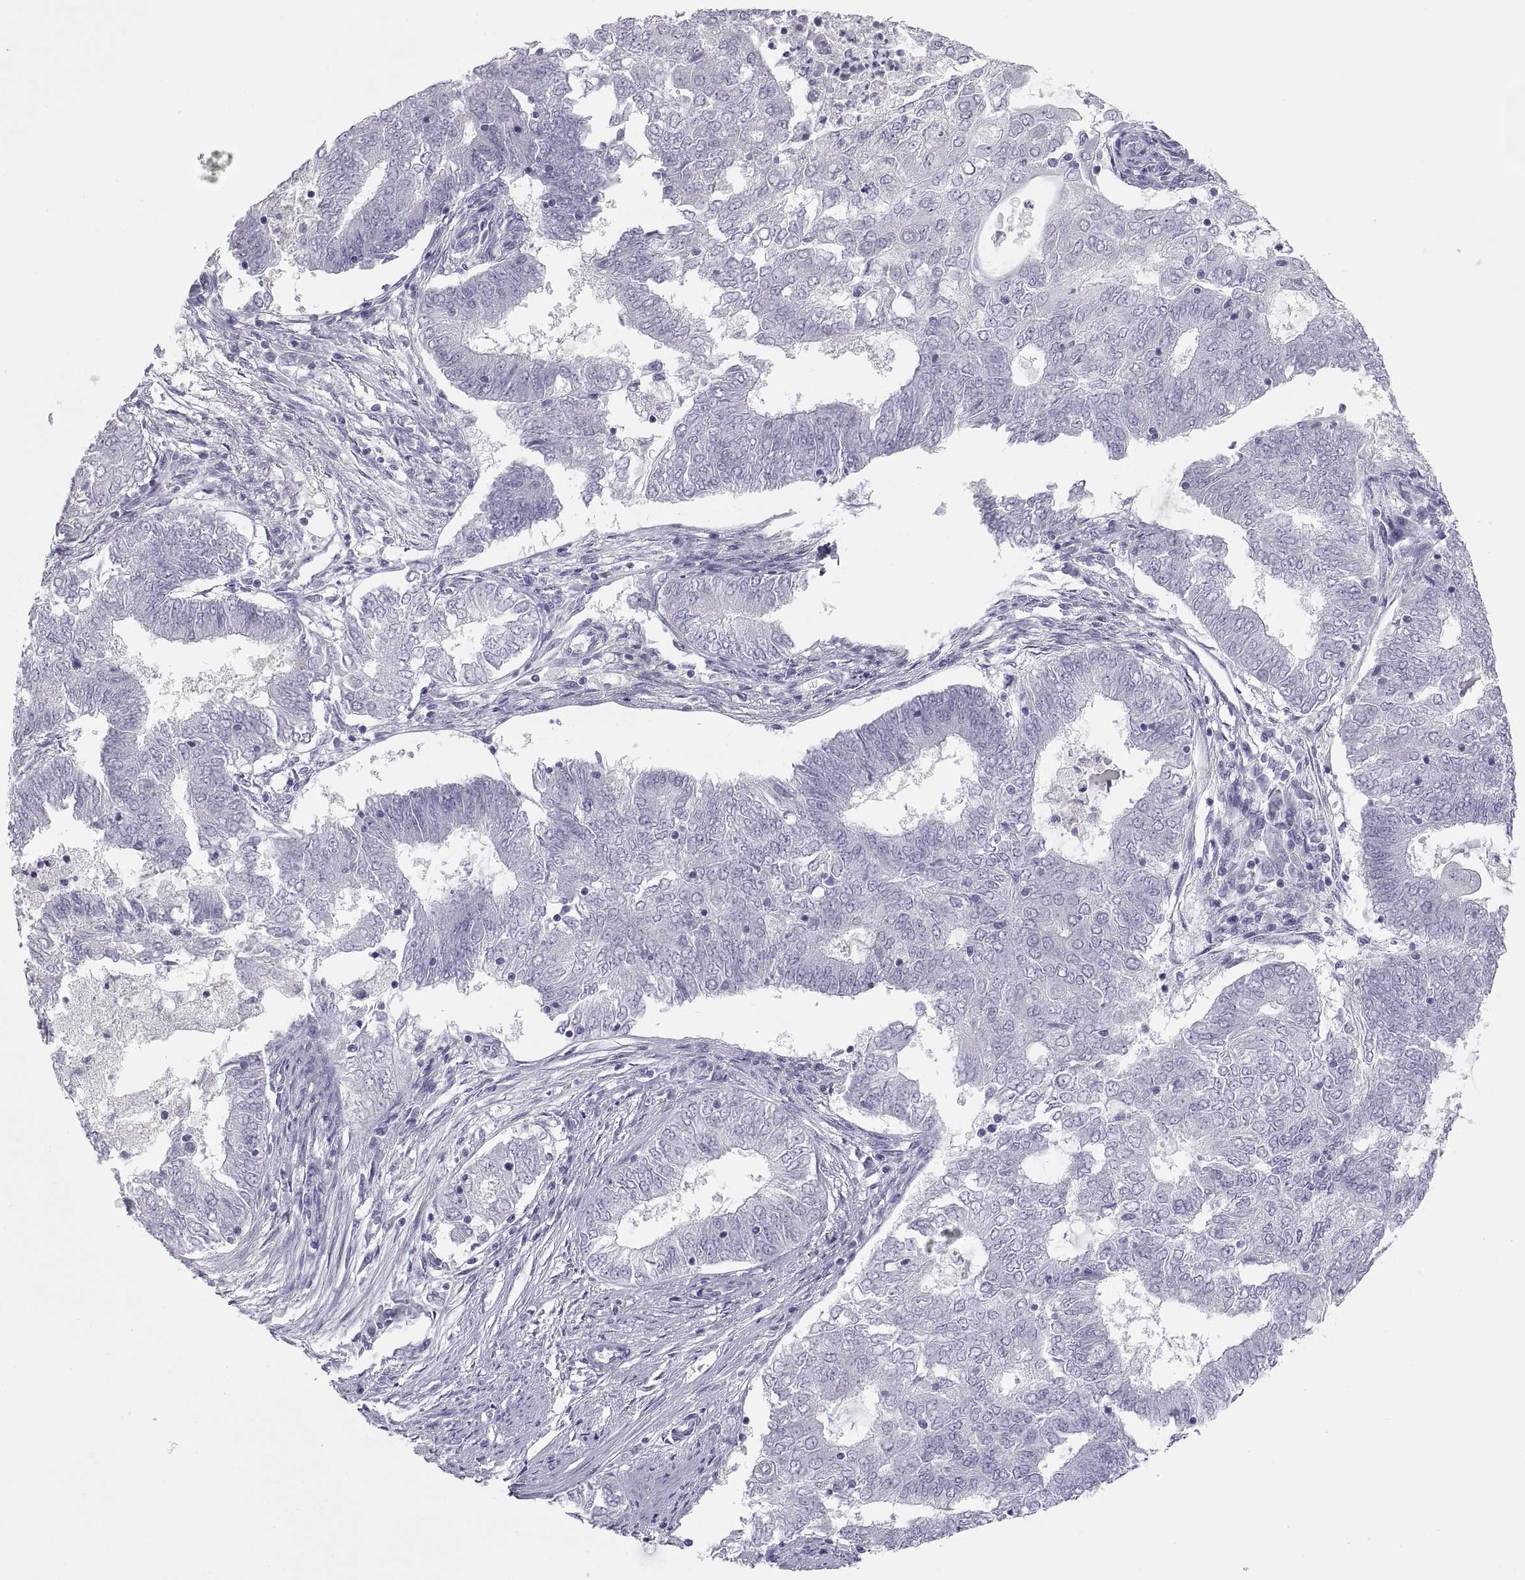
{"staining": {"intensity": "negative", "quantity": "none", "location": "none"}, "tissue": "endometrial cancer", "cell_type": "Tumor cells", "image_type": "cancer", "snomed": [{"axis": "morphology", "description": "Adenocarcinoma, NOS"}, {"axis": "topography", "description": "Endometrium"}], "caption": "A photomicrograph of human endometrial cancer (adenocarcinoma) is negative for staining in tumor cells.", "gene": "MAGEB2", "patient": {"sex": "female", "age": 62}}